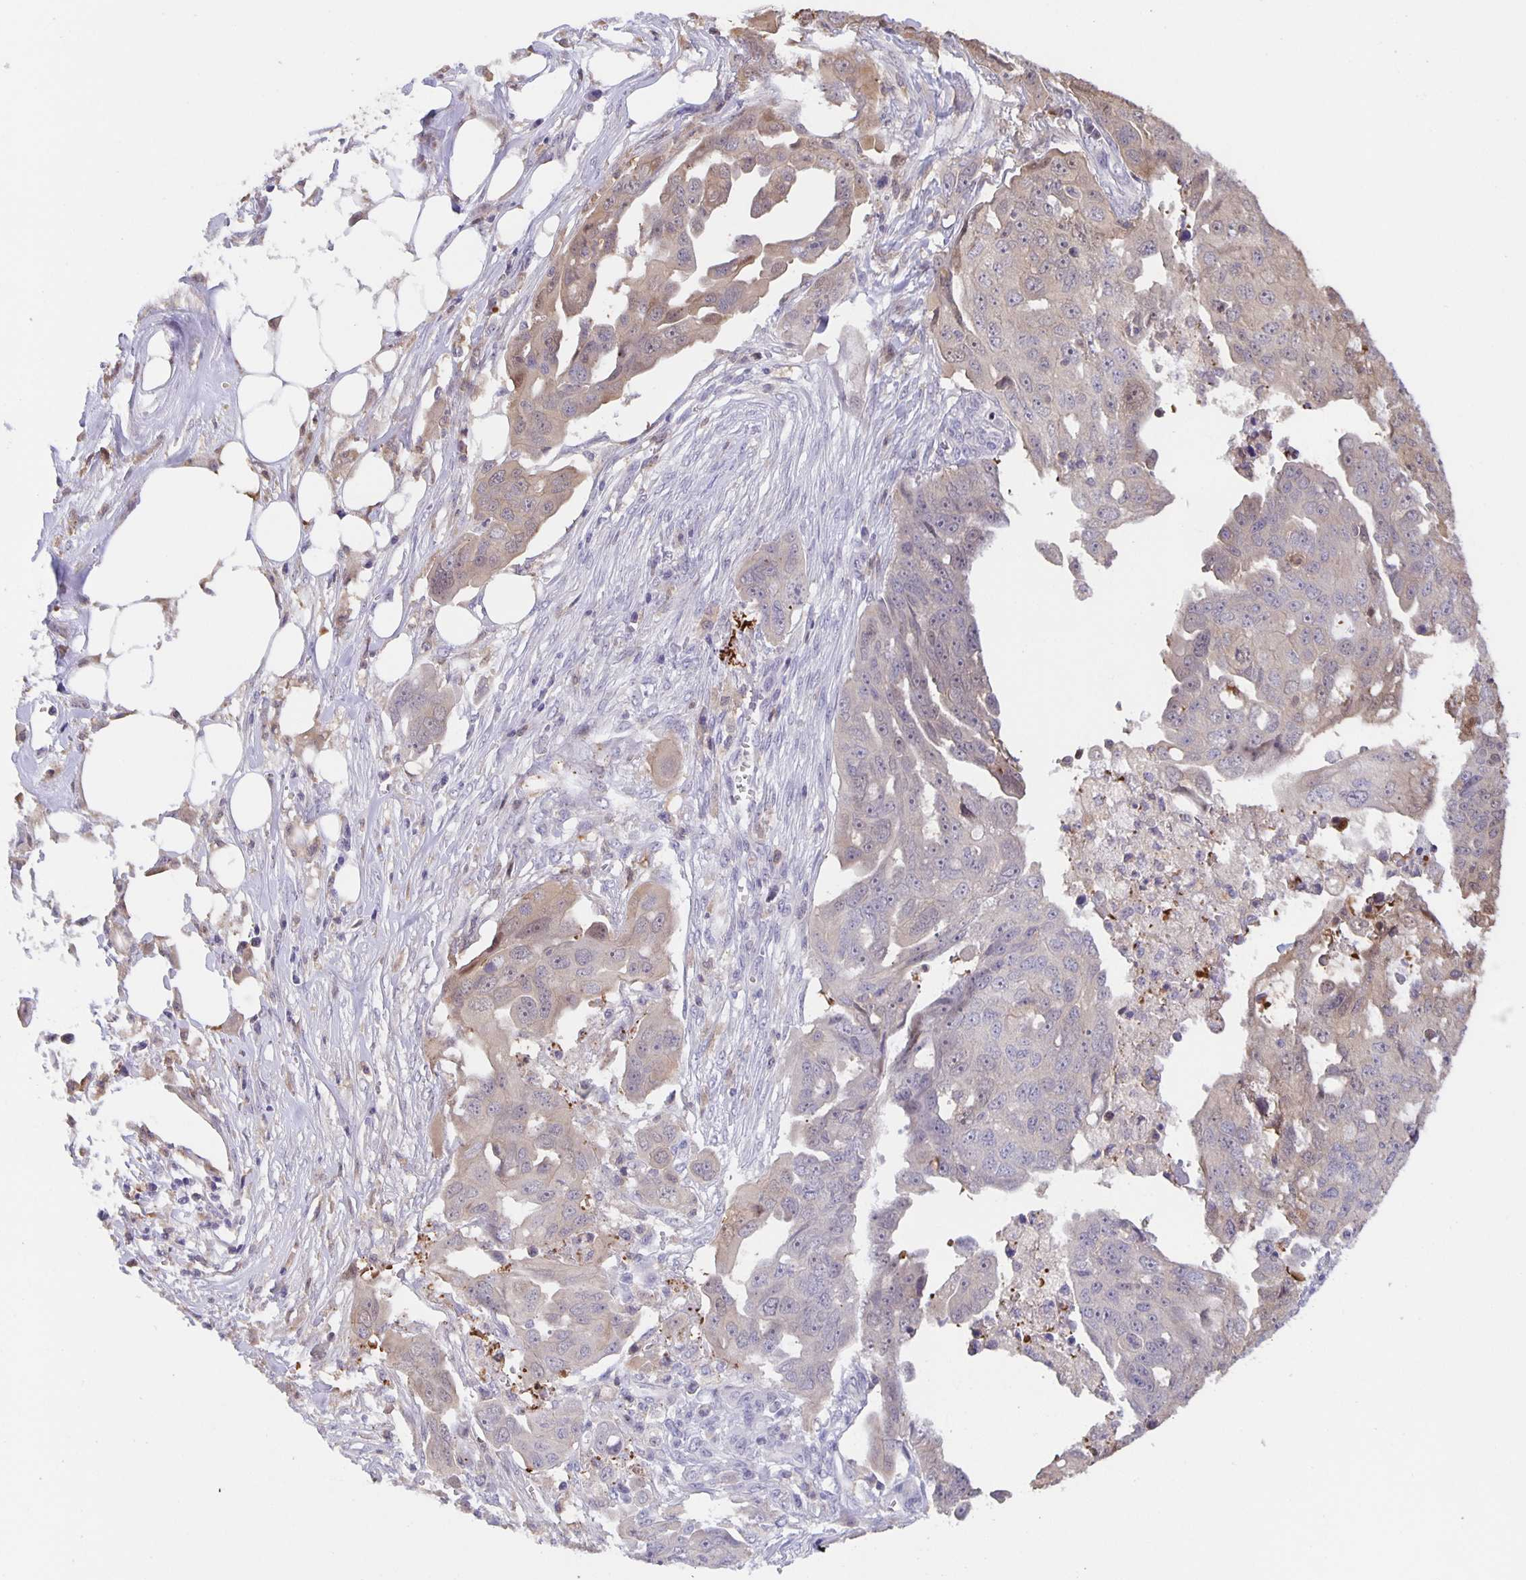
{"staining": {"intensity": "moderate", "quantity": "<25%", "location": "cytoplasmic/membranous"}, "tissue": "ovarian cancer", "cell_type": "Tumor cells", "image_type": "cancer", "snomed": [{"axis": "morphology", "description": "Carcinoma, endometroid"}, {"axis": "topography", "description": "Ovary"}], "caption": "A high-resolution micrograph shows immunohistochemistry (IHC) staining of ovarian cancer (endometroid carcinoma), which reveals moderate cytoplasmic/membranous expression in approximately <25% of tumor cells.", "gene": "MARCHF6", "patient": {"sex": "female", "age": 70}}